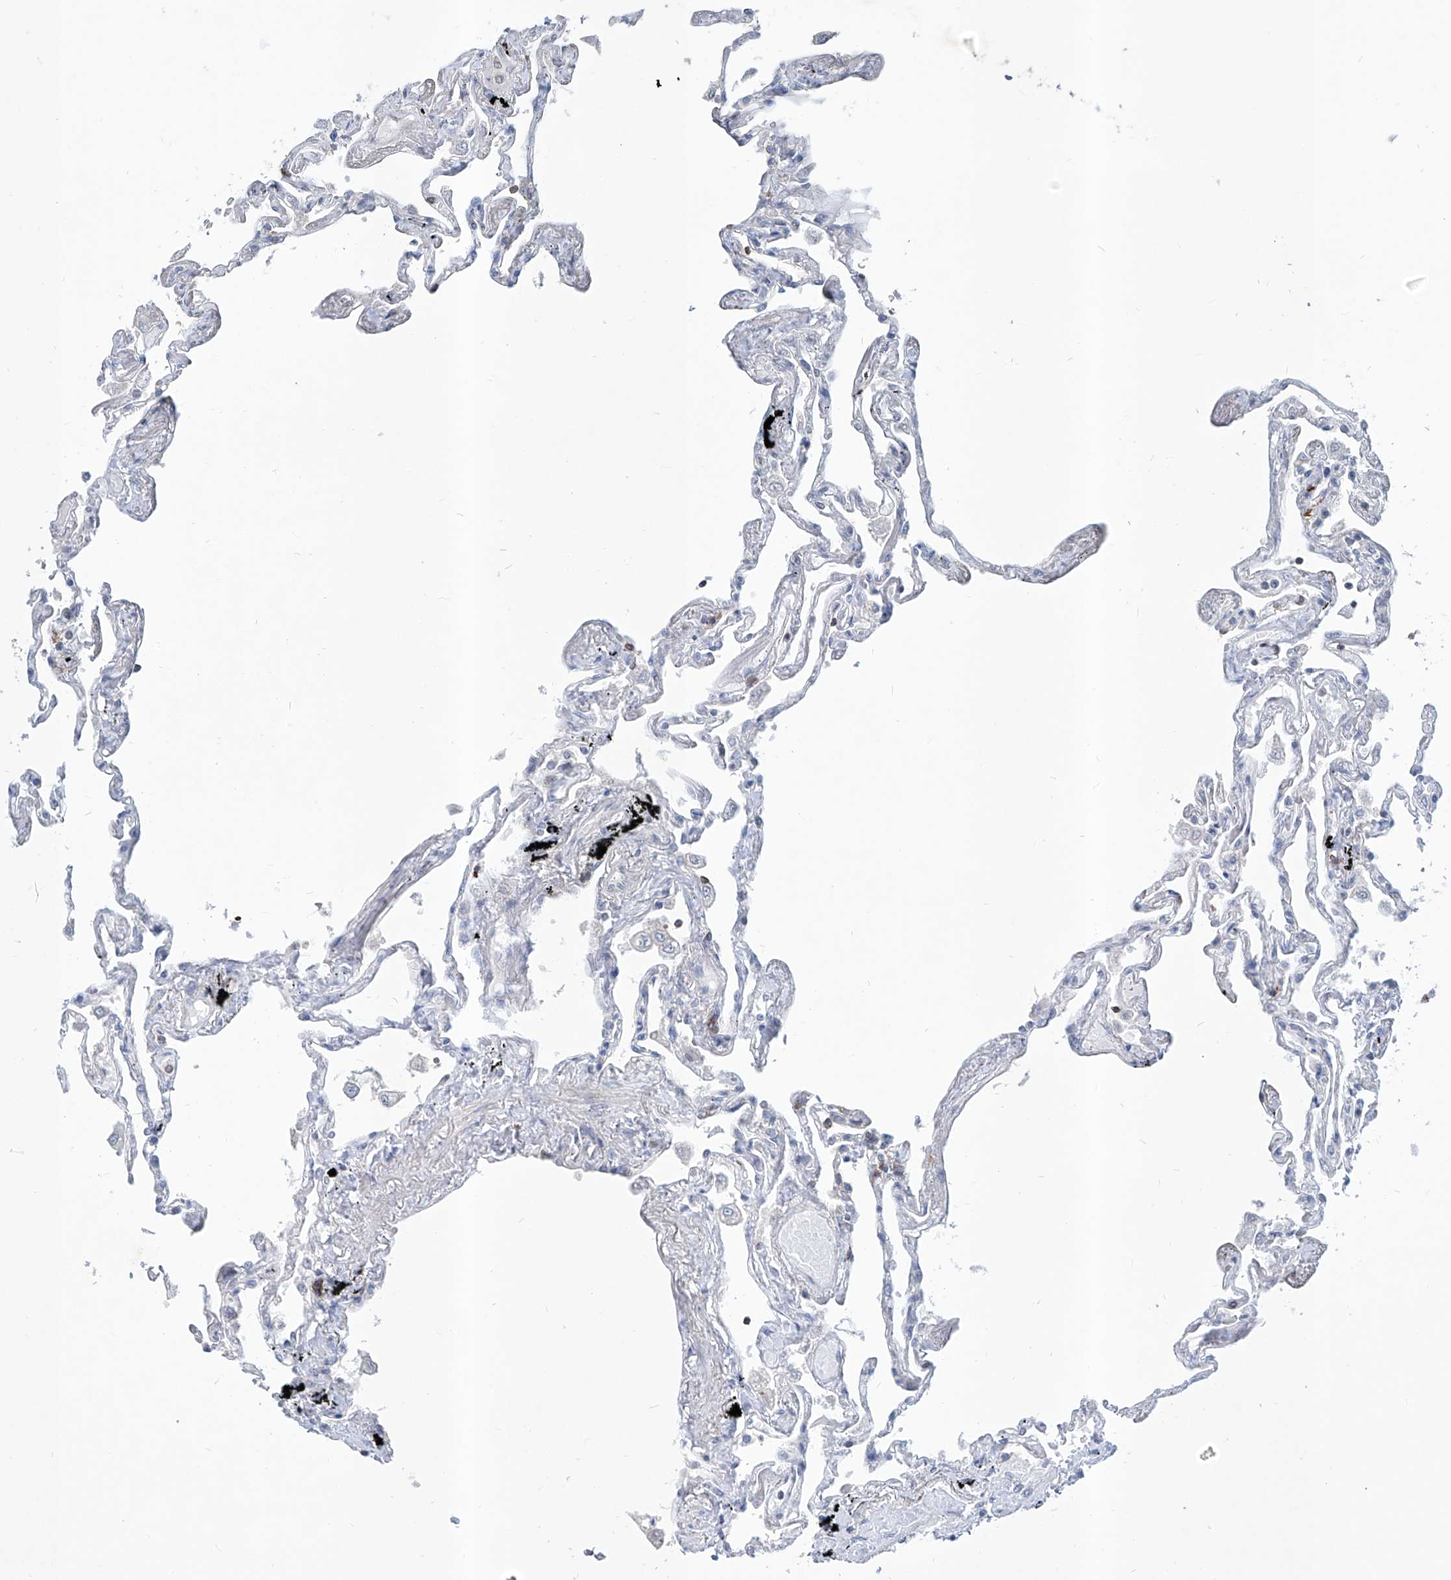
{"staining": {"intensity": "negative", "quantity": "none", "location": "none"}, "tissue": "lung", "cell_type": "Alveolar cells", "image_type": "normal", "snomed": [{"axis": "morphology", "description": "Normal tissue, NOS"}, {"axis": "topography", "description": "Lung"}], "caption": "Immunohistochemical staining of unremarkable lung demonstrates no significant staining in alveolar cells.", "gene": "ZBTB48", "patient": {"sex": "female", "age": 67}}